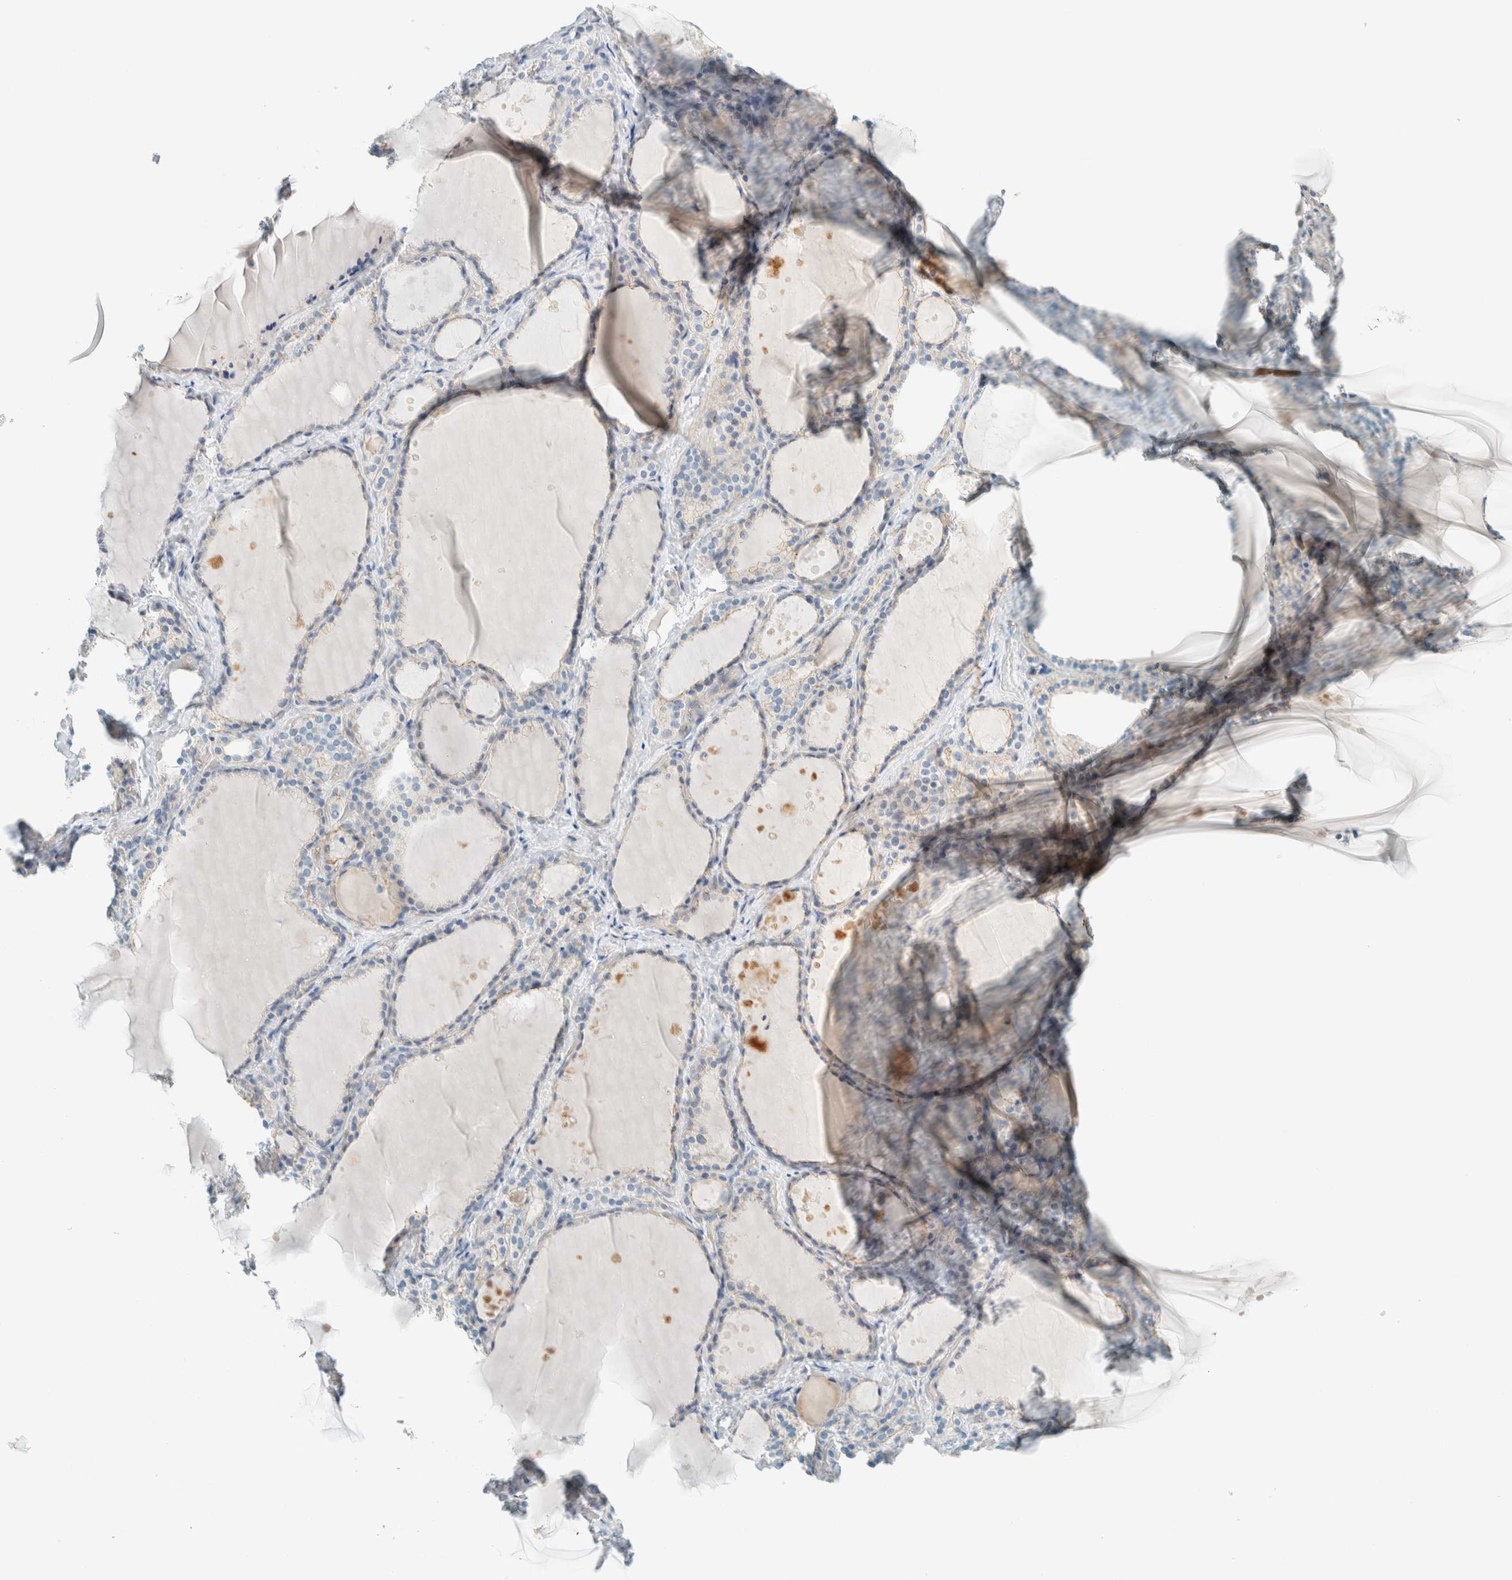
{"staining": {"intensity": "negative", "quantity": "none", "location": "none"}, "tissue": "thyroid gland", "cell_type": "Glandular cells", "image_type": "normal", "snomed": [{"axis": "morphology", "description": "Normal tissue, NOS"}, {"axis": "topography", "description": "Thyroid gland"}], "caption": "Human thyroid gland stained for a protein using immunohistochemistry (IHC) reveals no positivity in glandular cells.", "gene": "SLFN12", "patient": {"sex": "female", "age": 44}}